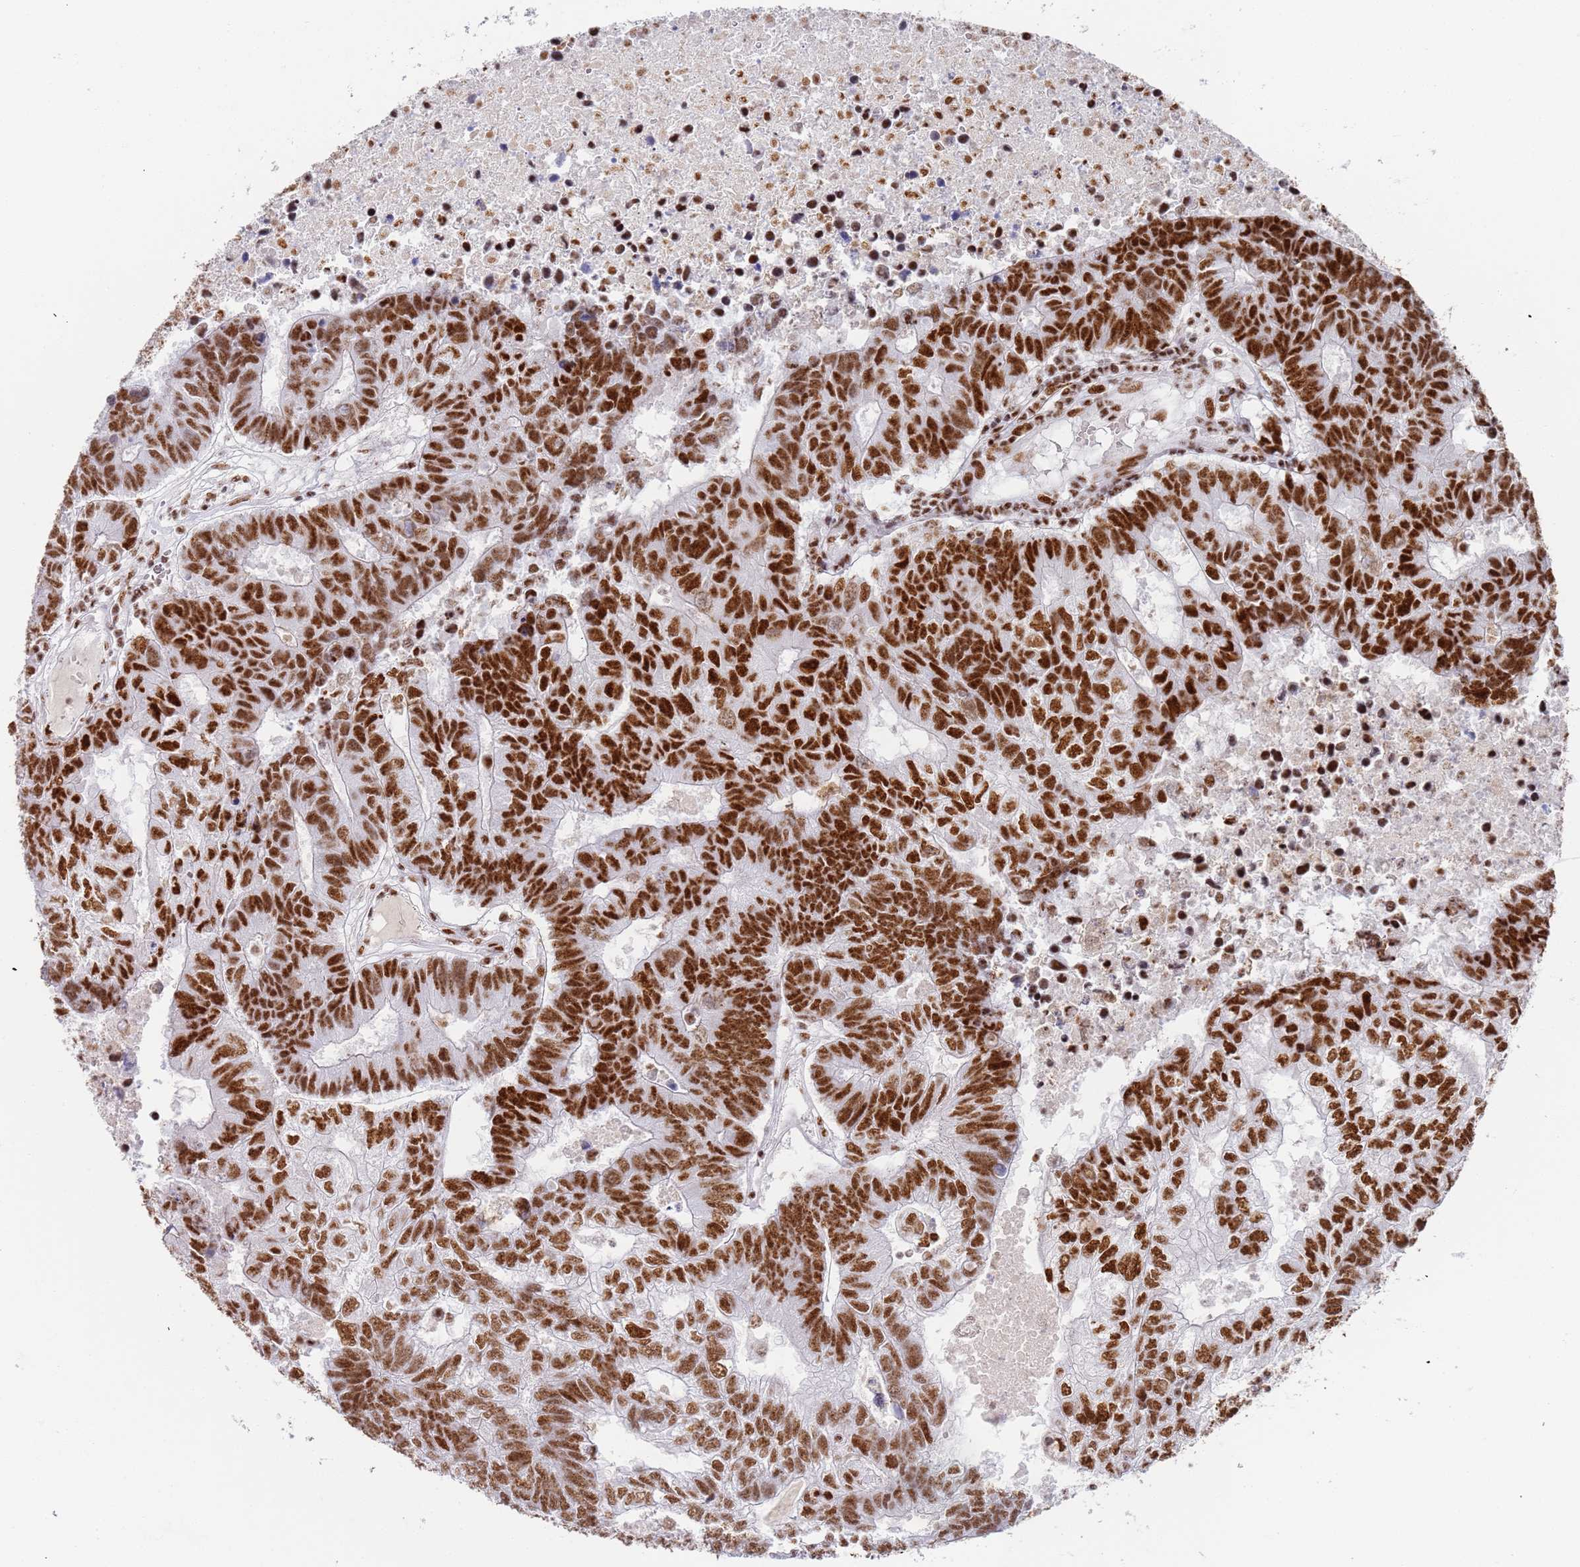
{"staining": {"intensity": "strong", "quantity": ">75%", "location": "nuclear"}, "tissue": "colorectal cancer", "cell_type": "Tumor cells", "image_type": "cancer", "snomed": [{"axis": "morphology", "description": "Adenocarcinoma, NOS"}, {"axis": "topography", "description": "Colon"}], "caption": "IHC staining of colorectal cancer (adenocarcinoma), which reveals high levels of strong nuclear expression in approximately >75% of tumor cells indicating strong nuclear protein expression. The staining was performed using DAB (3,3'-diaminobenzidine) (brown) for protein detection and nuclei were counterstained in hematoxylin (blue).", "gene": "AKAP8L", "patient": {"sex": "female", "age": 48}}